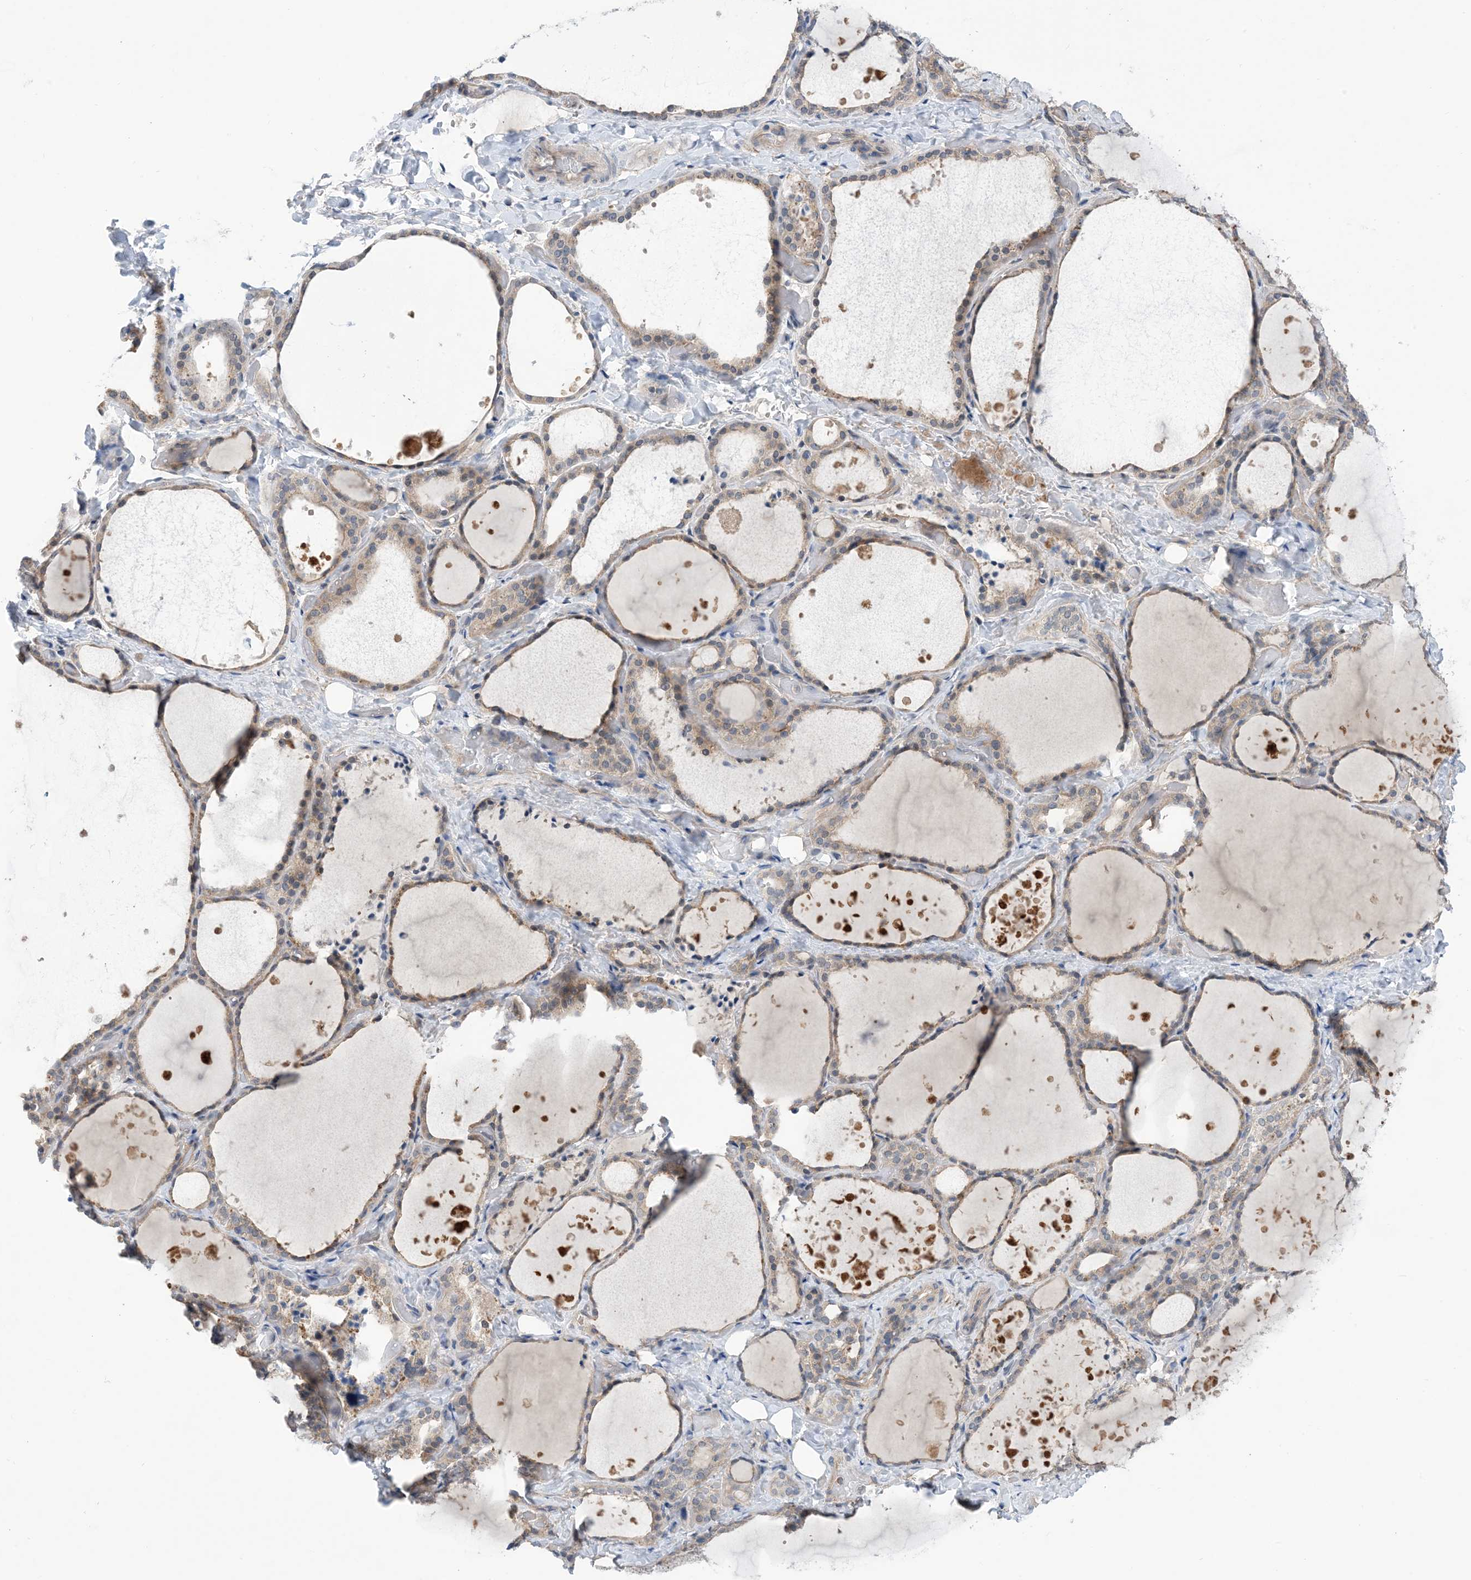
{"staining": {"intensity": "weak", "quantity": ">75%", "location": "cytoplasmic/membranous"}, "tissue": "thyroid gland", "cell_type": "Glandular cells", "image_type": "normal", "snomed": [{"axis": "morphology", "description": "Normal tissue, NOS"}, {"axis": "topography", "description": "Thyroid gland"}], "caption": "Immunohistochemistry (IHC) of benign human thyroid gland reveals low levels of weak cytoplasmic/membranous staining in about >75% of glandular cells. (Brightfield microscopy of DAB IHC at high magnification).", "gene": "EHBP1", "patient": {"sex": "female", "age": 44}}